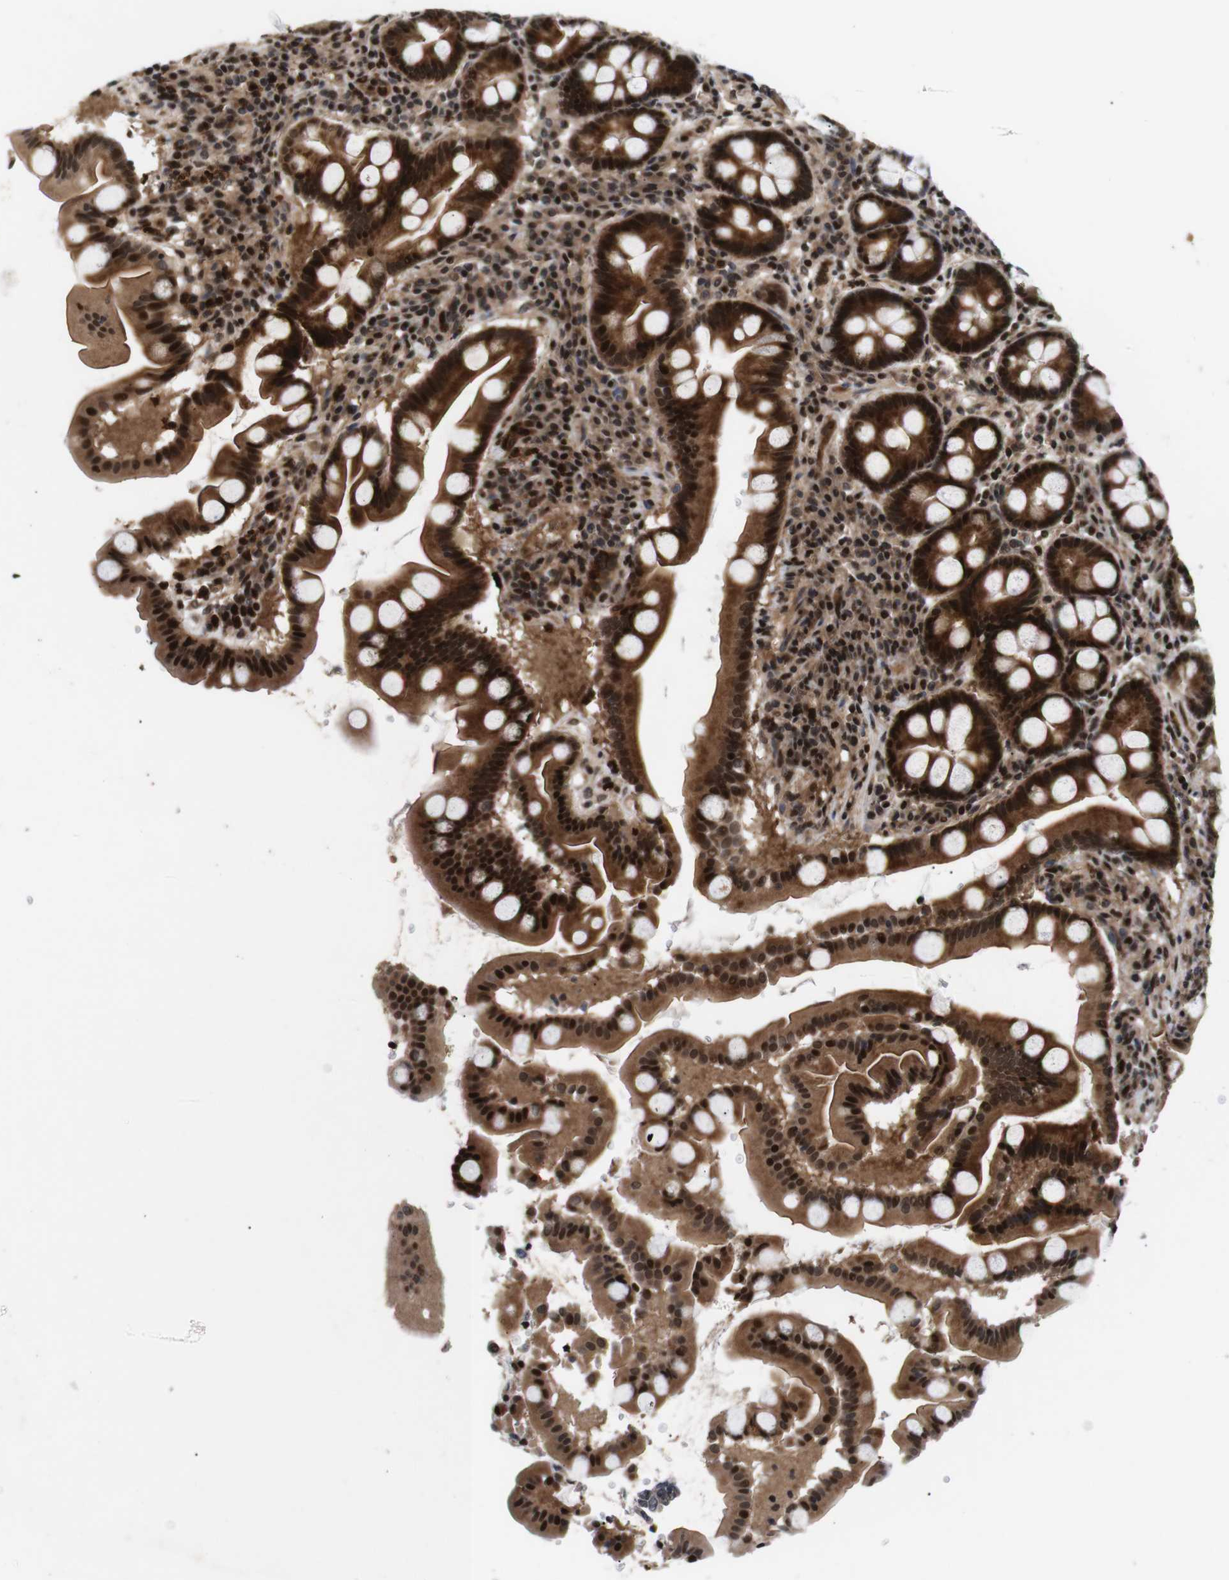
{"staining": {"intensity": "strong", "quantity": ">75%", "location": "cytoplasmic/membranous,nuclear"}, "tissue": "duodenum", "cell_type": "Glandular cells", "image_type": "normal", "snomed": [{"axis": "morphology", "description": "Normal tissue, NOS"}, {"axis": "topography", "description": "Duodenum"}], "caption": "Unremarkable duodenum reveals strong cytoplasmic/membranous,nuclear positivity in about >75% of glandular cells, visualized by immunohistochemistry.", "gene": "KIF23", "patient": {"sex": "male", "age": 50}}